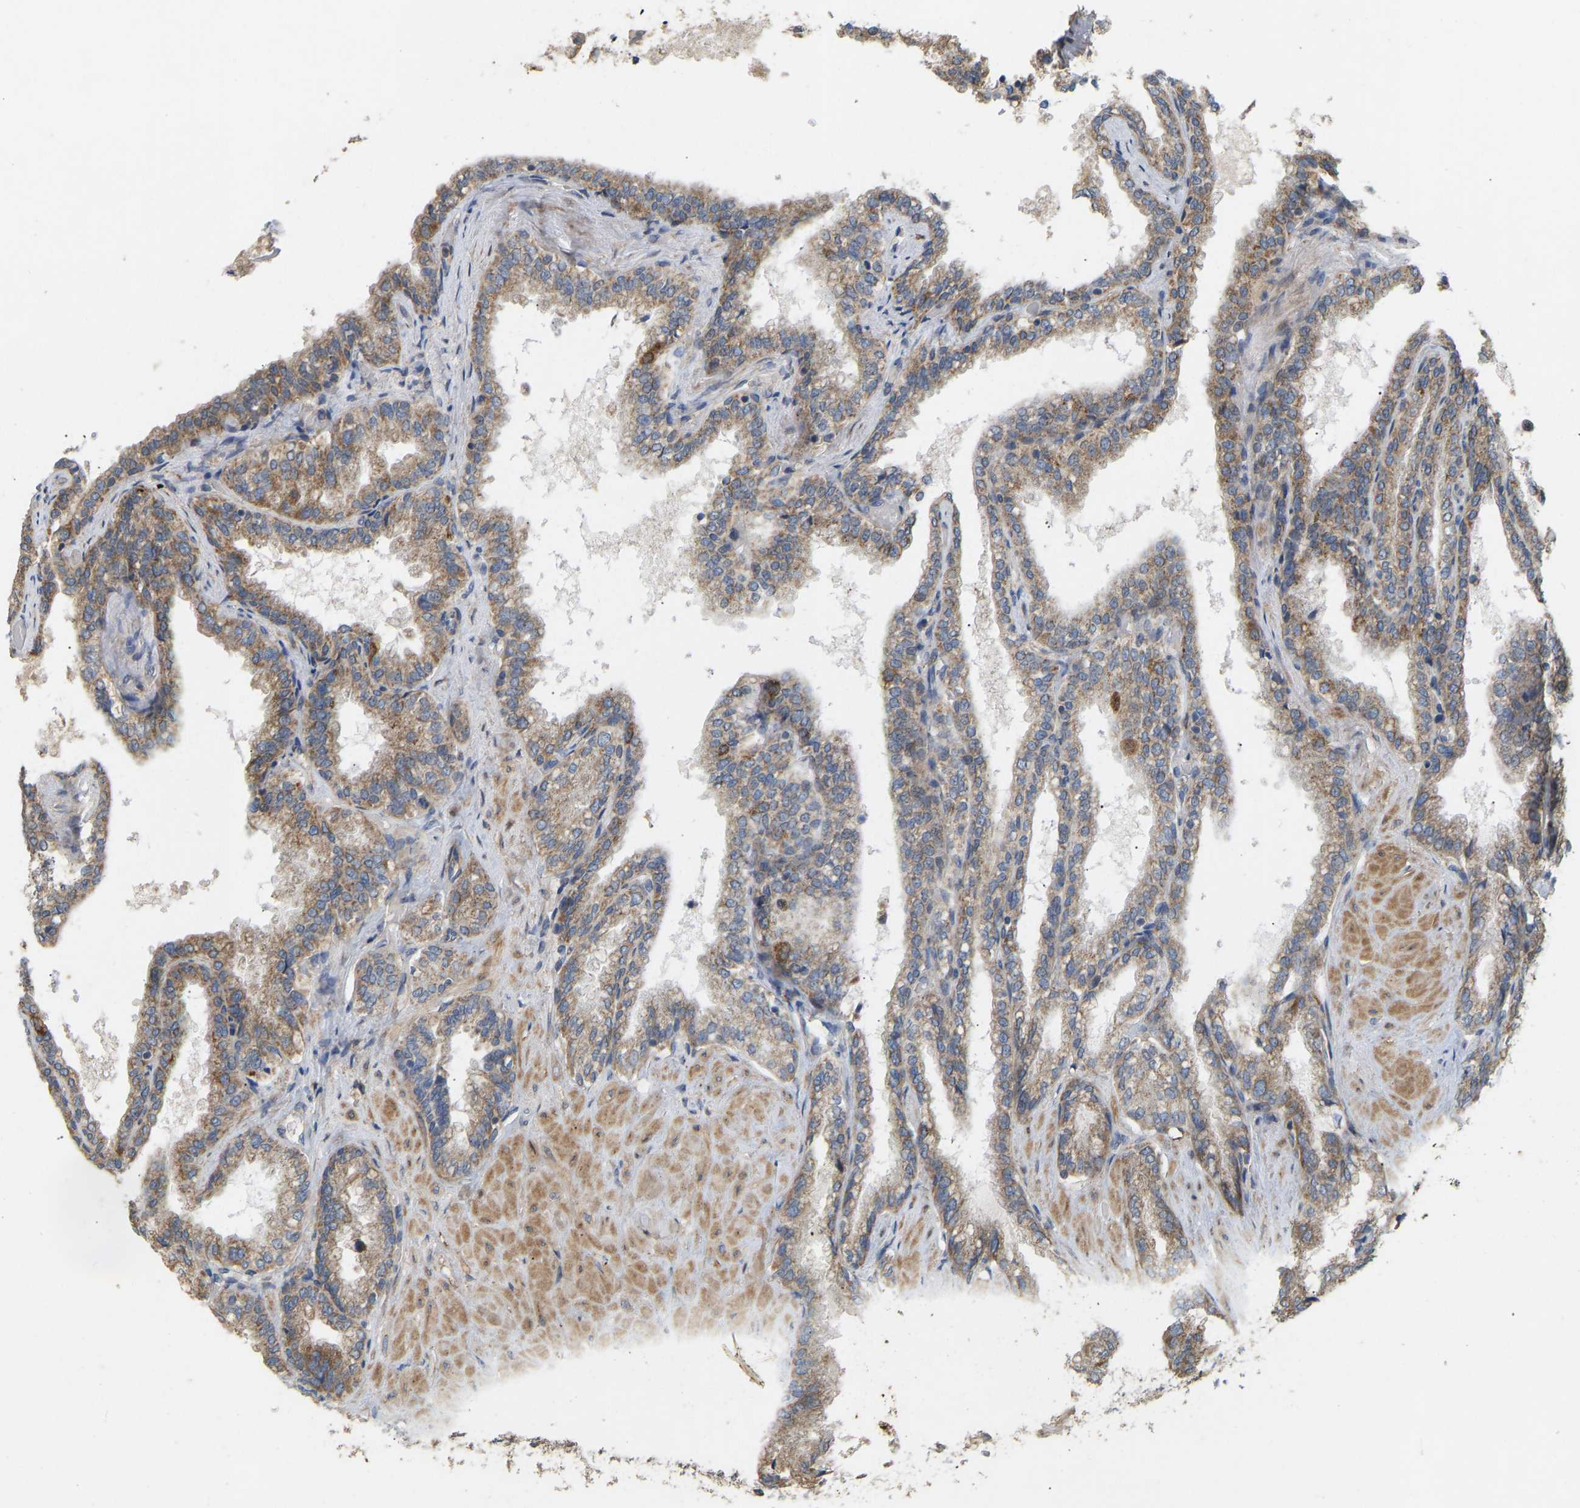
{"staining": {"intensity": "moderate", "quantity": ">75%", "location": "cytoplasmic/membranous"}, "tissue": "seminal vesicle", "cell_type": "Glandular cells", "image_type": "normal", "snomed": [{"axis": "morphology", "description": "Normal tissue, NOS"}, {"axis": "topography", "description": "Seminal veicle"}], "caption": "IHC image of benign seminal vesicle stained for a protein (brown), which demonstrates medium levels of moderate cytoplasmic/membranous positivity in approximately >75% of glandular cells.", "gene": "HACD2", "patient": {"sex": "male", "age": 46}}